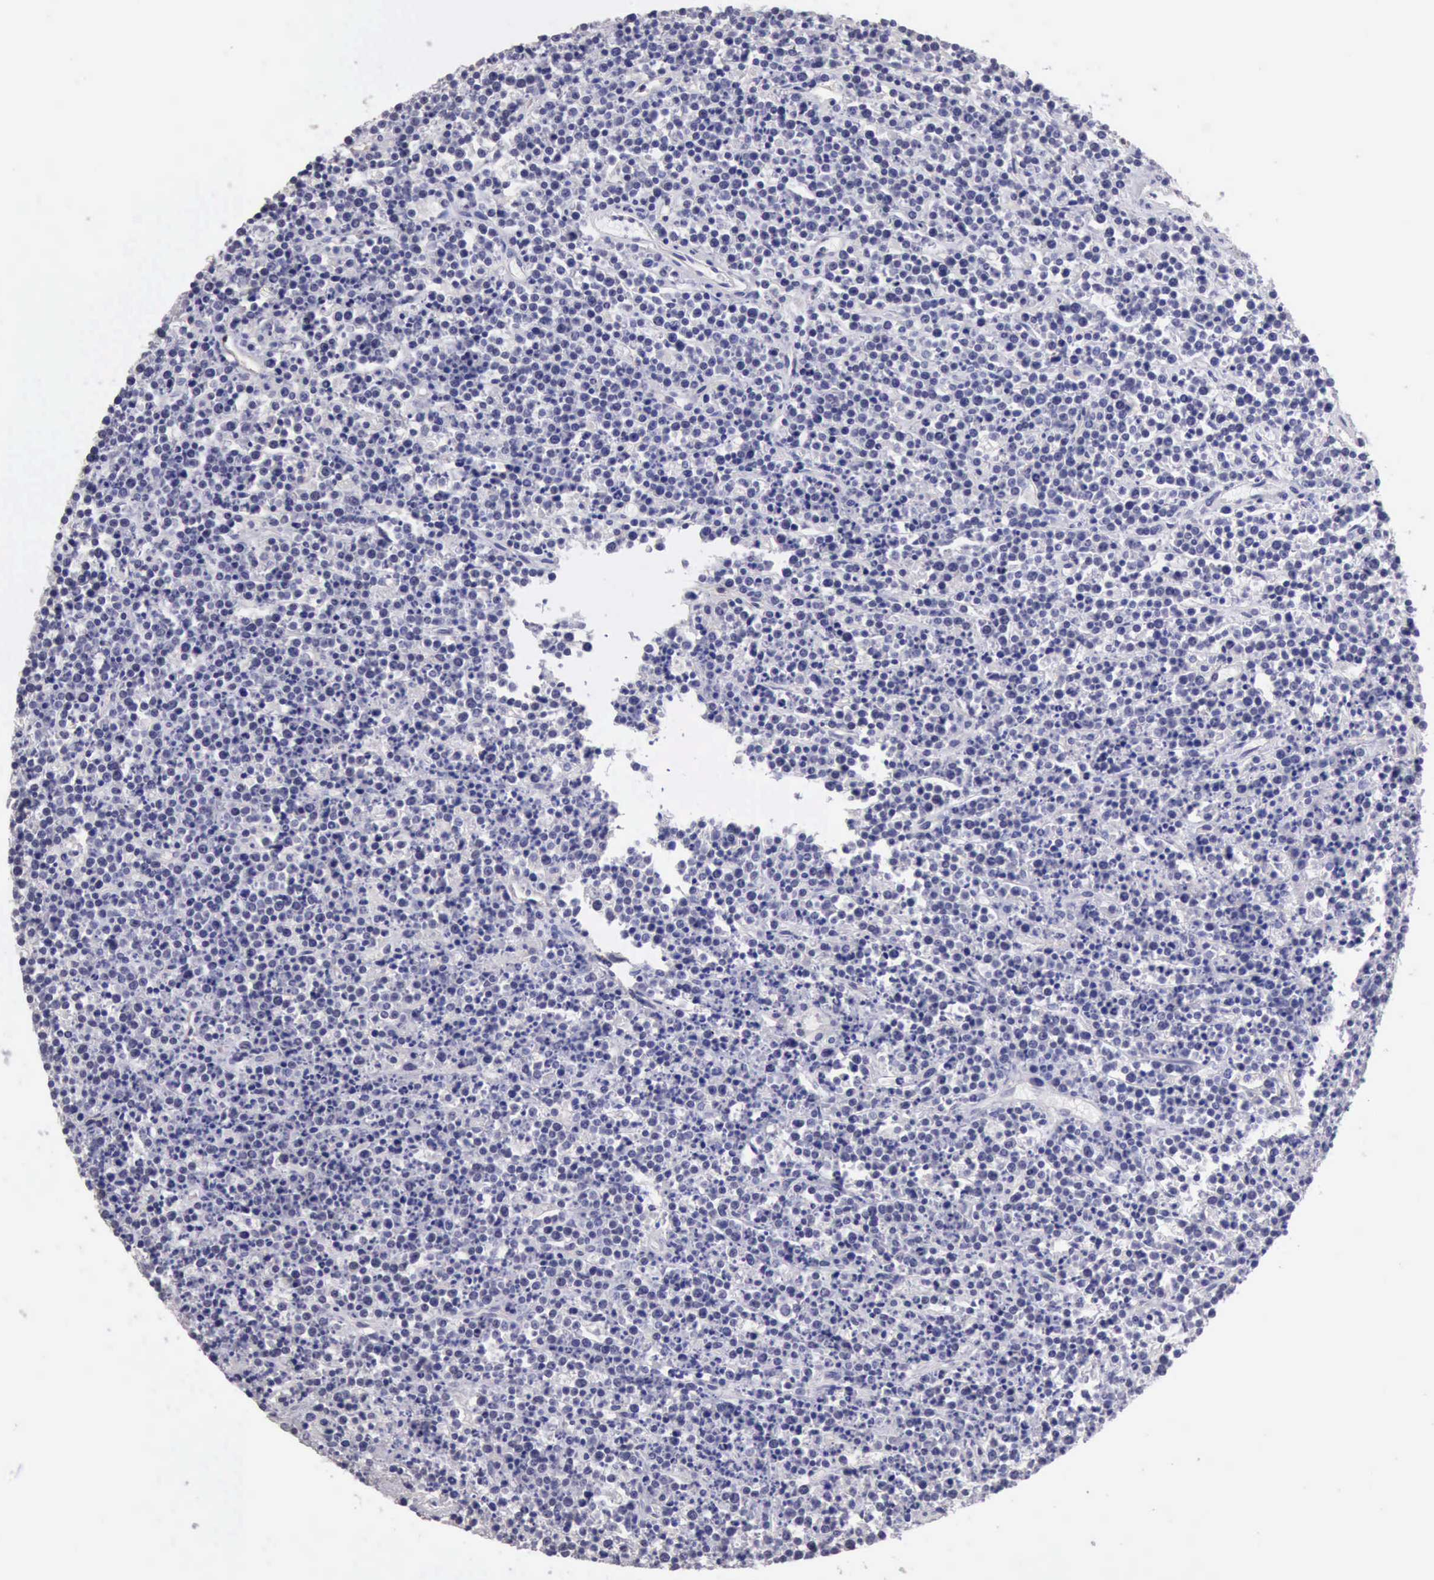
{"staining": {"intensity": "negative", "quantity": "none", "location": "none"}, "tissue": "lymphoma", "cell_type": "Tumor cells", "image_type": "cancer", "snomed": [{"axis": "morphology", "description": "Malignant lymphoma, non-Hodgkin's type, High grade"}, {"axis": "topography", "description": "Ovary"}], "caption": "Immunohistochemical staining of malignant lymphoma, non-Hodgkin's type (high-grade) exhibits no significant positivity in tumor cells. (Stains: DAB (3,3'-diaminobenzidine) immunohistochemistry with hematoxylin counter stain, Microscopy: brightfield microscopy at high magnification).", "gene": "KCND1", "patient": {"sex": "female", "age": 56}}